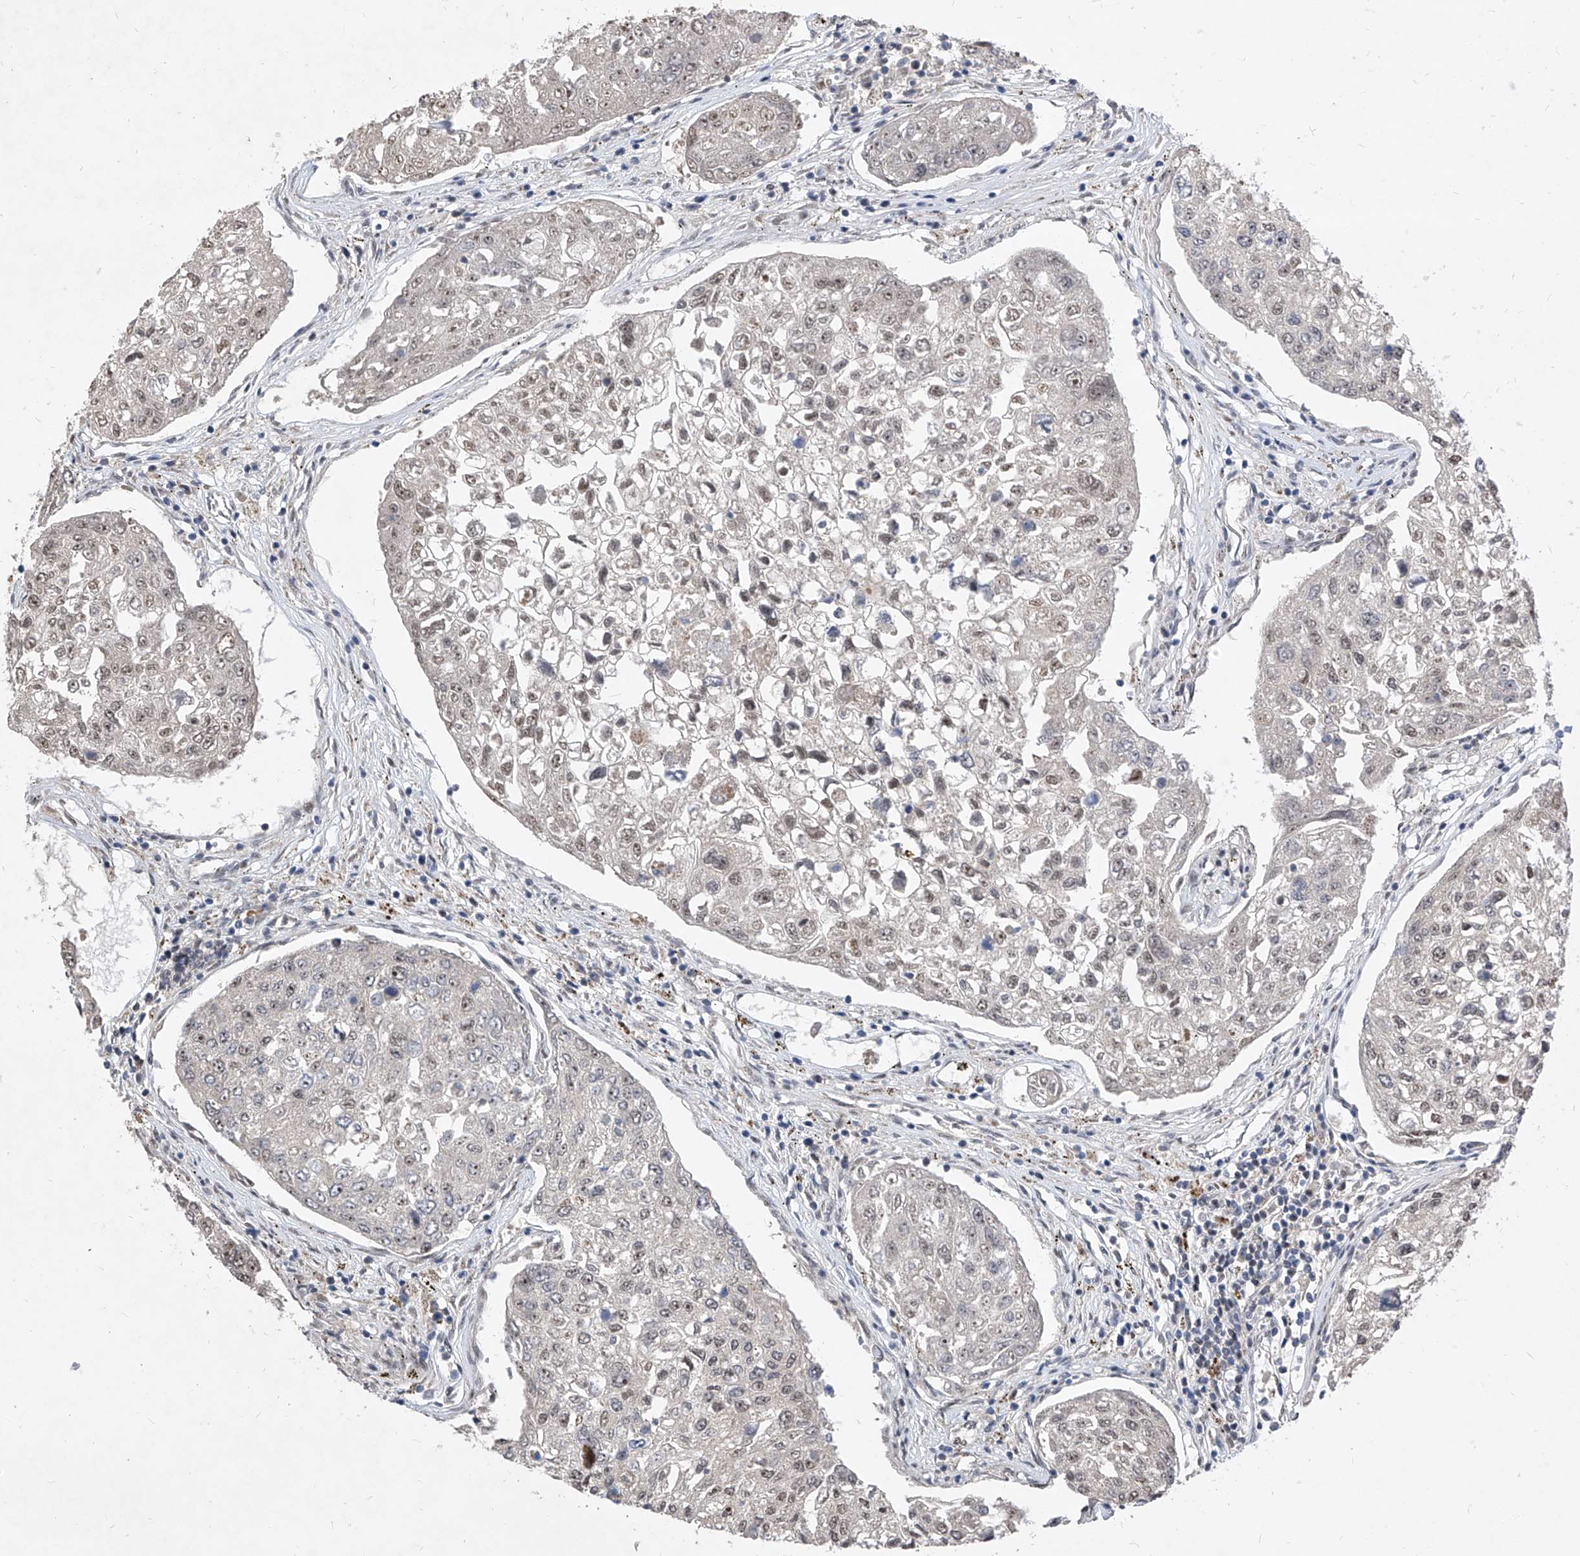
{"staining": {"intensity": "weak", "quantity": ">75%", "location": "nuclear"}, "tissue": "urothelial cancer", "cell_type": "Tumor cells", "image_type": "cancer", "snomed": [{"axis": "morphology", "description": "Urothelial carcinoma, High grade"}, {"axis": "topography", "description": "Lymph node"}, {"axis": "topography", "description": "Urinary bladder"}], "caption": "This histopathology image shows urothelial cancer stained with immunohistochemistry (IHC) to label a protein in brown. The nuclear of tumor cells show weak positivity for the protein. Nuclei are counter-stained blue.", "gene": "LGR4", "patient": {"sex": "male", "age": 51}}